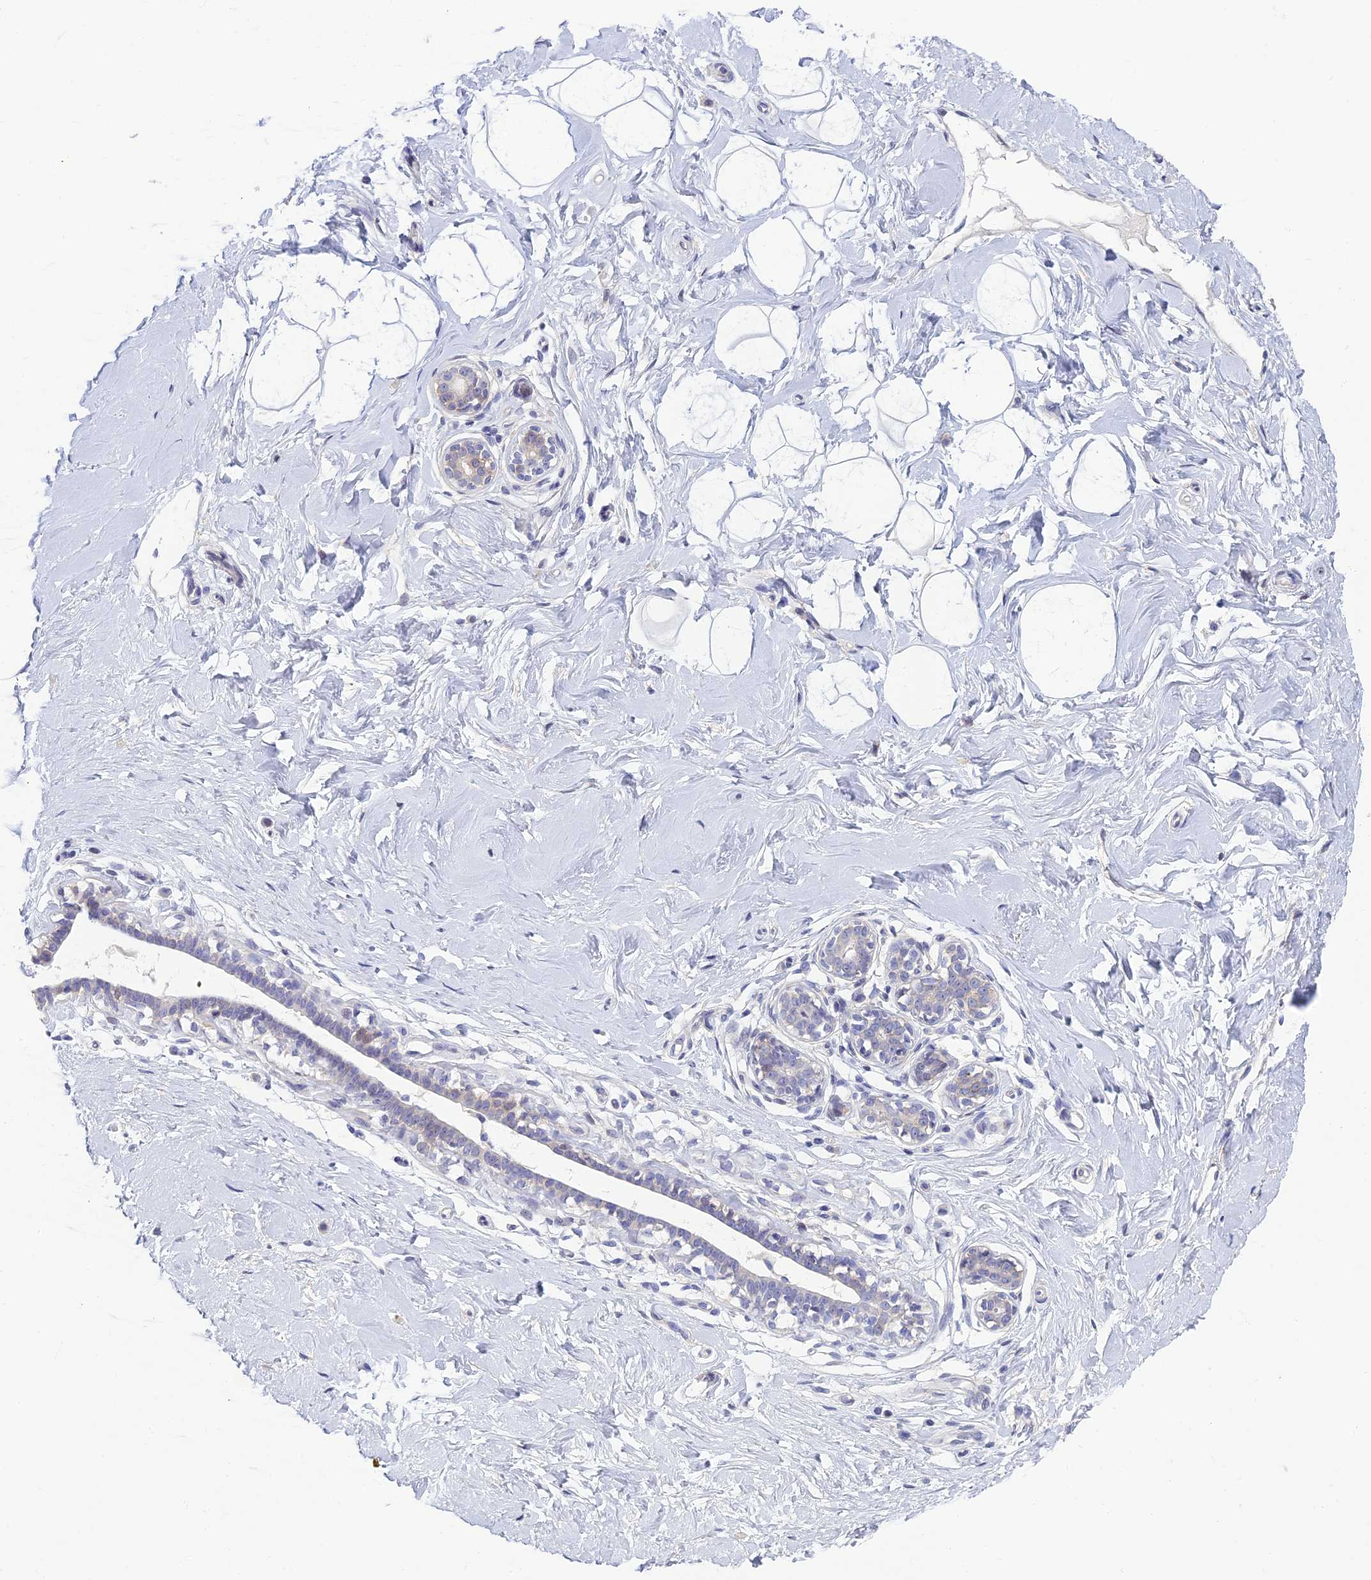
{"staining": {"intensity": "negative", "quantity": "none", "location": "none"}, "tissue": "breast", "cell_type": "Adipocytes", "image_type": "normal", "snomed": [{"axis": "morphology", "description": "Normal tissue, NOS"}, {"axis": "morphology", "description": "Adenoma, NOS"}, {"axis": "topography", "description": "Breast"}], "caption": "Breast stained for a protein using IHC reveals no expression adipocytes.", "gene": "NEURL1", "patient": {"sex": "female", "age": 23}}